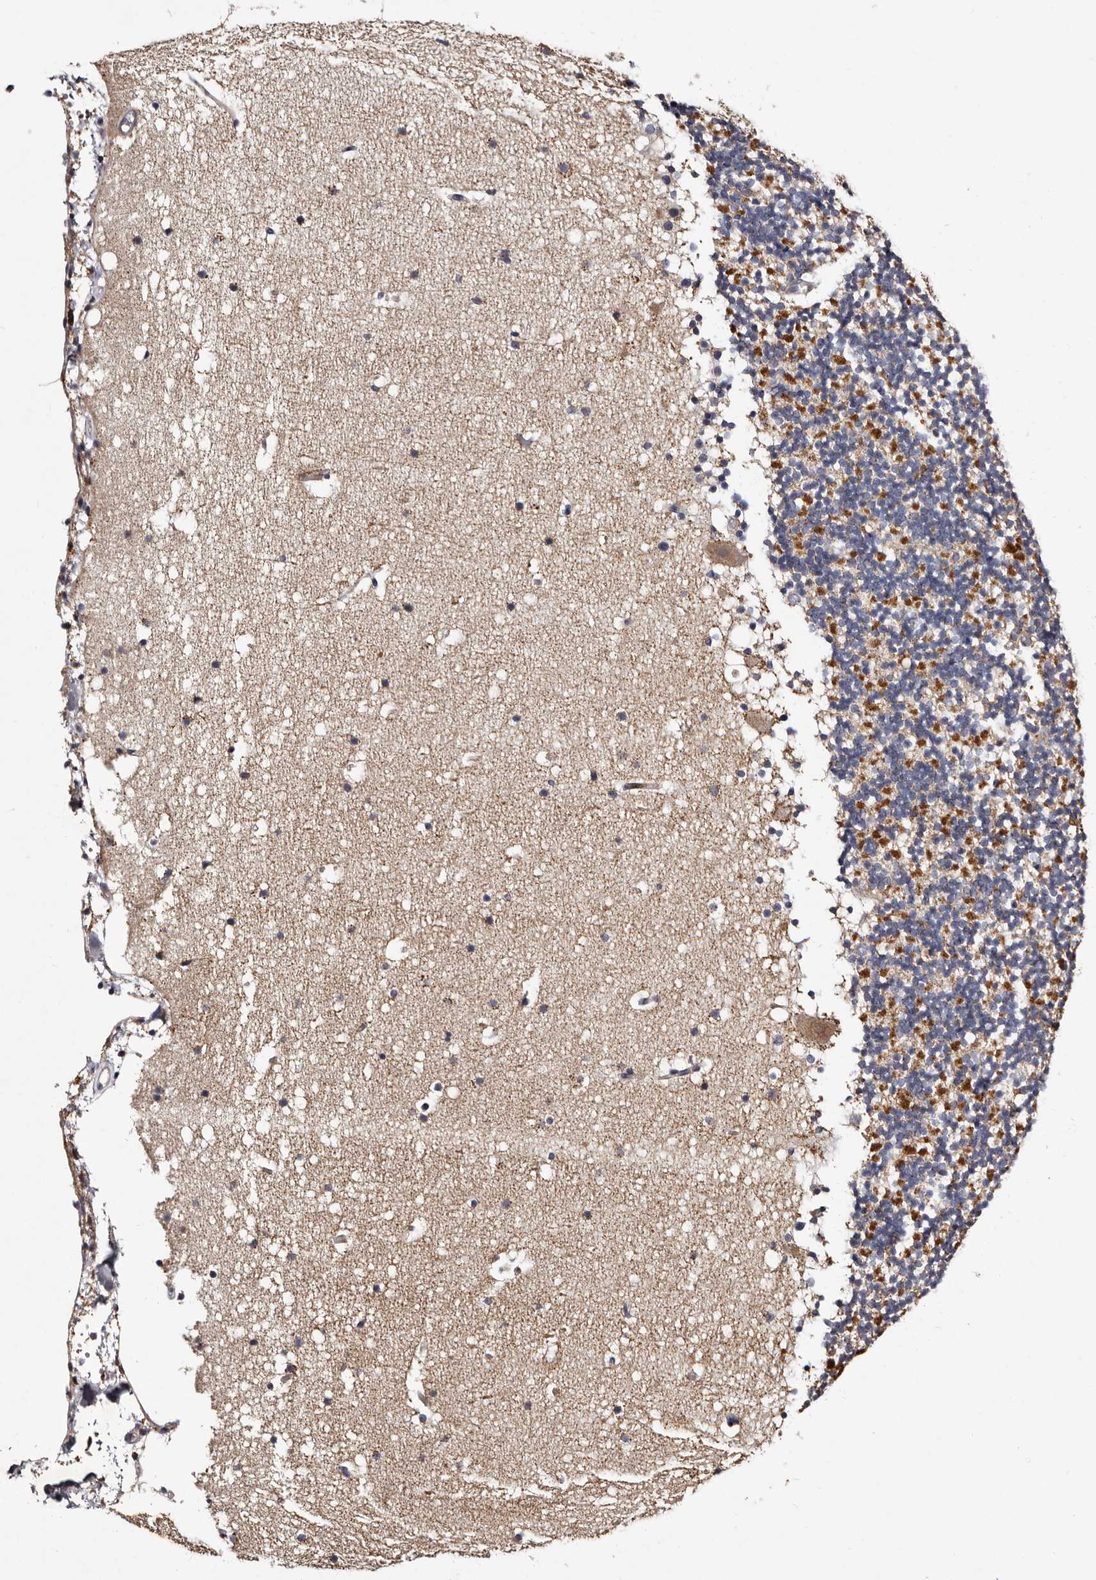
{"staining": {"intensity": "moderate", "quantity": "<25%", "location": "cytoplasmic/membranous"}, "tissue": "cerebellum", "cell_type": "Cells in granular layer", "image_type": "normal", "snomed": [{"axis": "morphology", "description": "Normal tissue, NOS"}, {"axis": "topography", "description": "Cerebellum"}], "caption": "The histopathology image shows immunohistochemical staining of benign cerebellum. There is moderate cytoplasmic/membranous staining is identified in about <25% of cells in granular layer.", "gene": "DNPH1", "patient": {"sex": "male", "age": 57}}